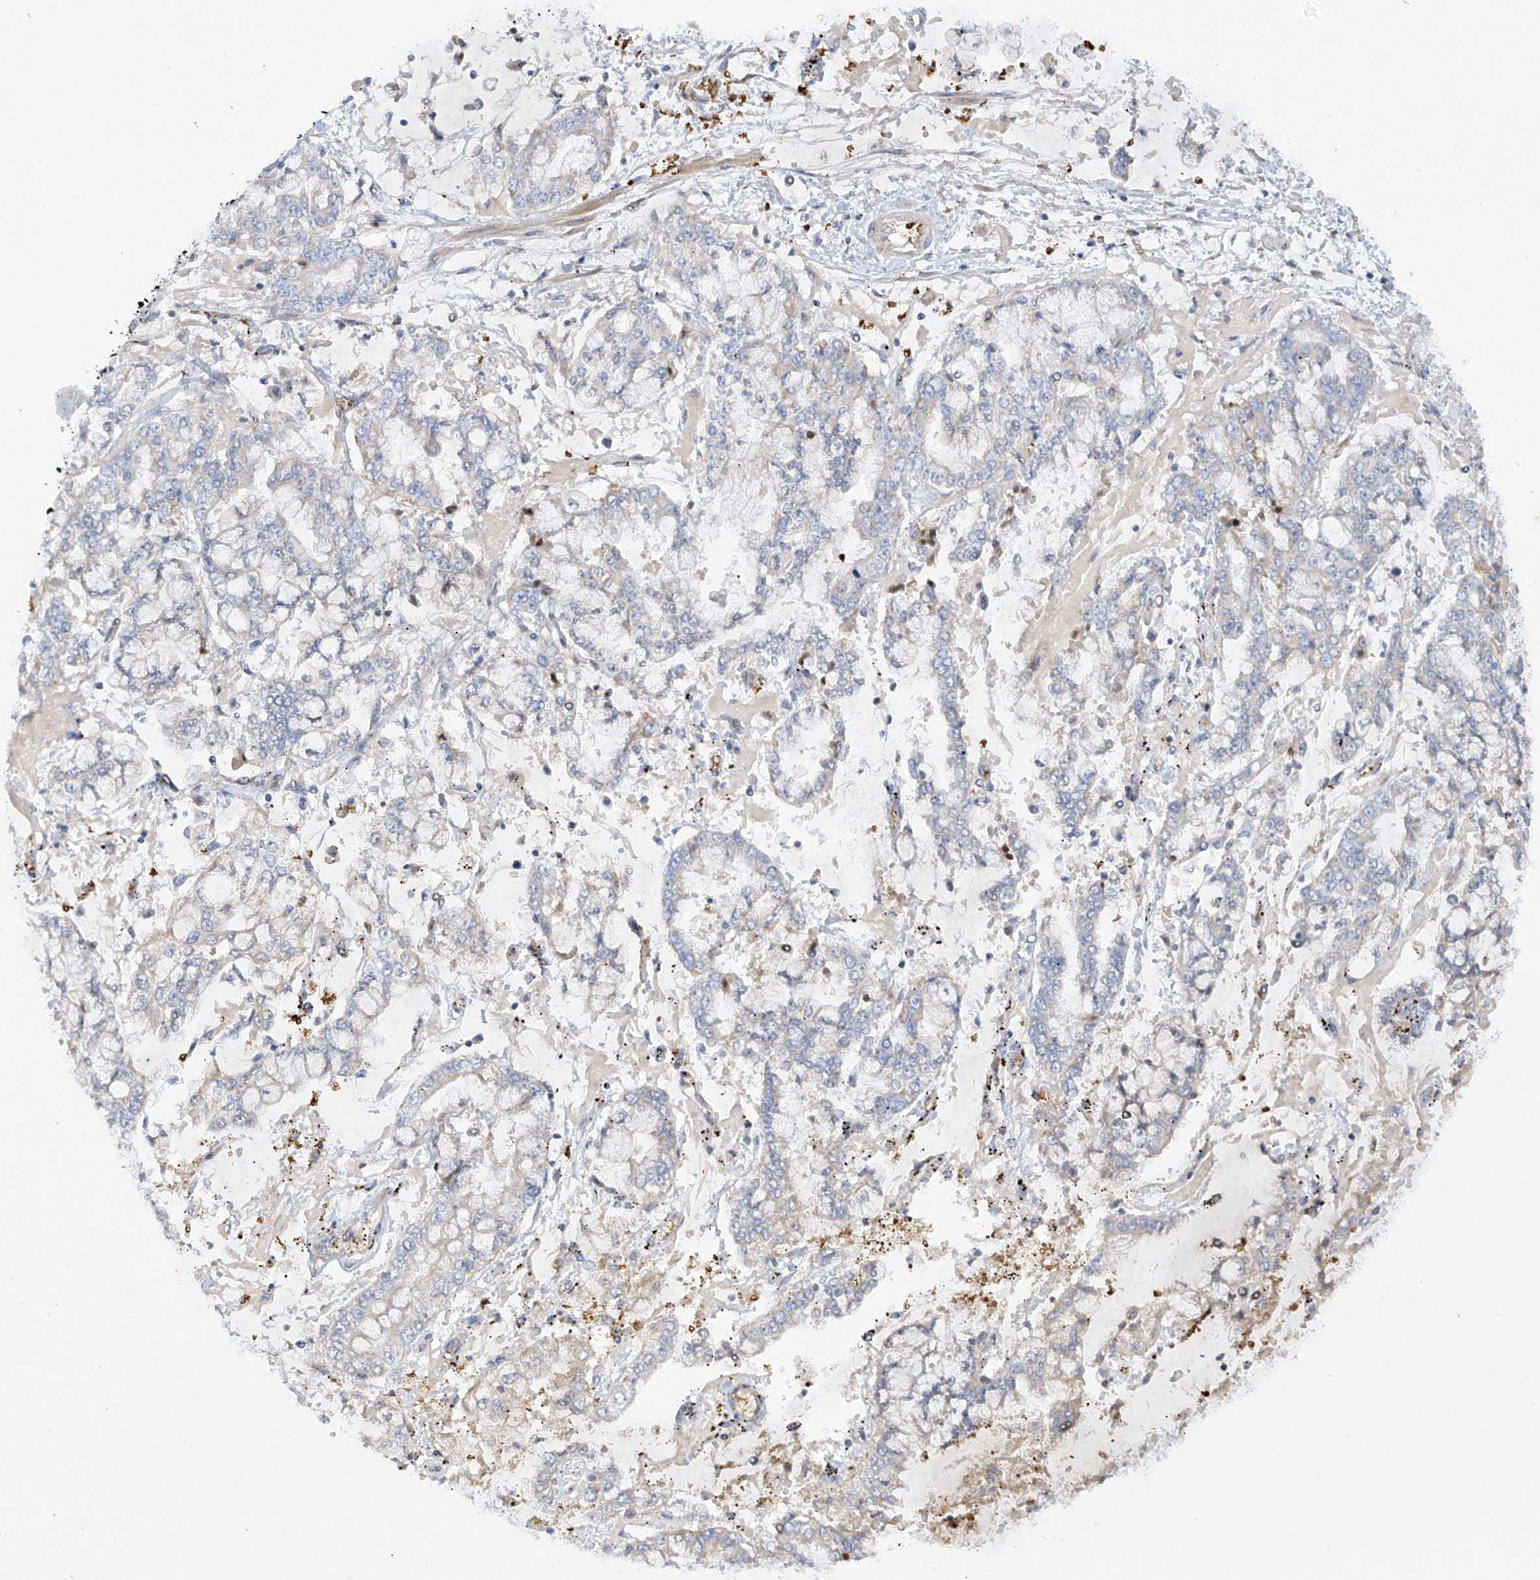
{"staining": {"intensity": "weak", "quantity": "<25%", "location": "cytoplasmic/membranous"}, "tissue": "stomach cancer", "cell_type": "Tumor cells", "image_type": "cancer", "snomed": [{"axis": "morphology", "description": "Normal tissue, NOS"}, {"axis": "morphology", "description": "Adenocarcinoma, NOS"}, {"axis": "topography", "description": "Stomach, upper"}, {"axis": "topography", "description": "Stomach"}], "caption": "An image of human stomach cancer is negative for staining in tumor cells.", "gene": "METTL18", "patient": {"sex": "male", "age": 76}}